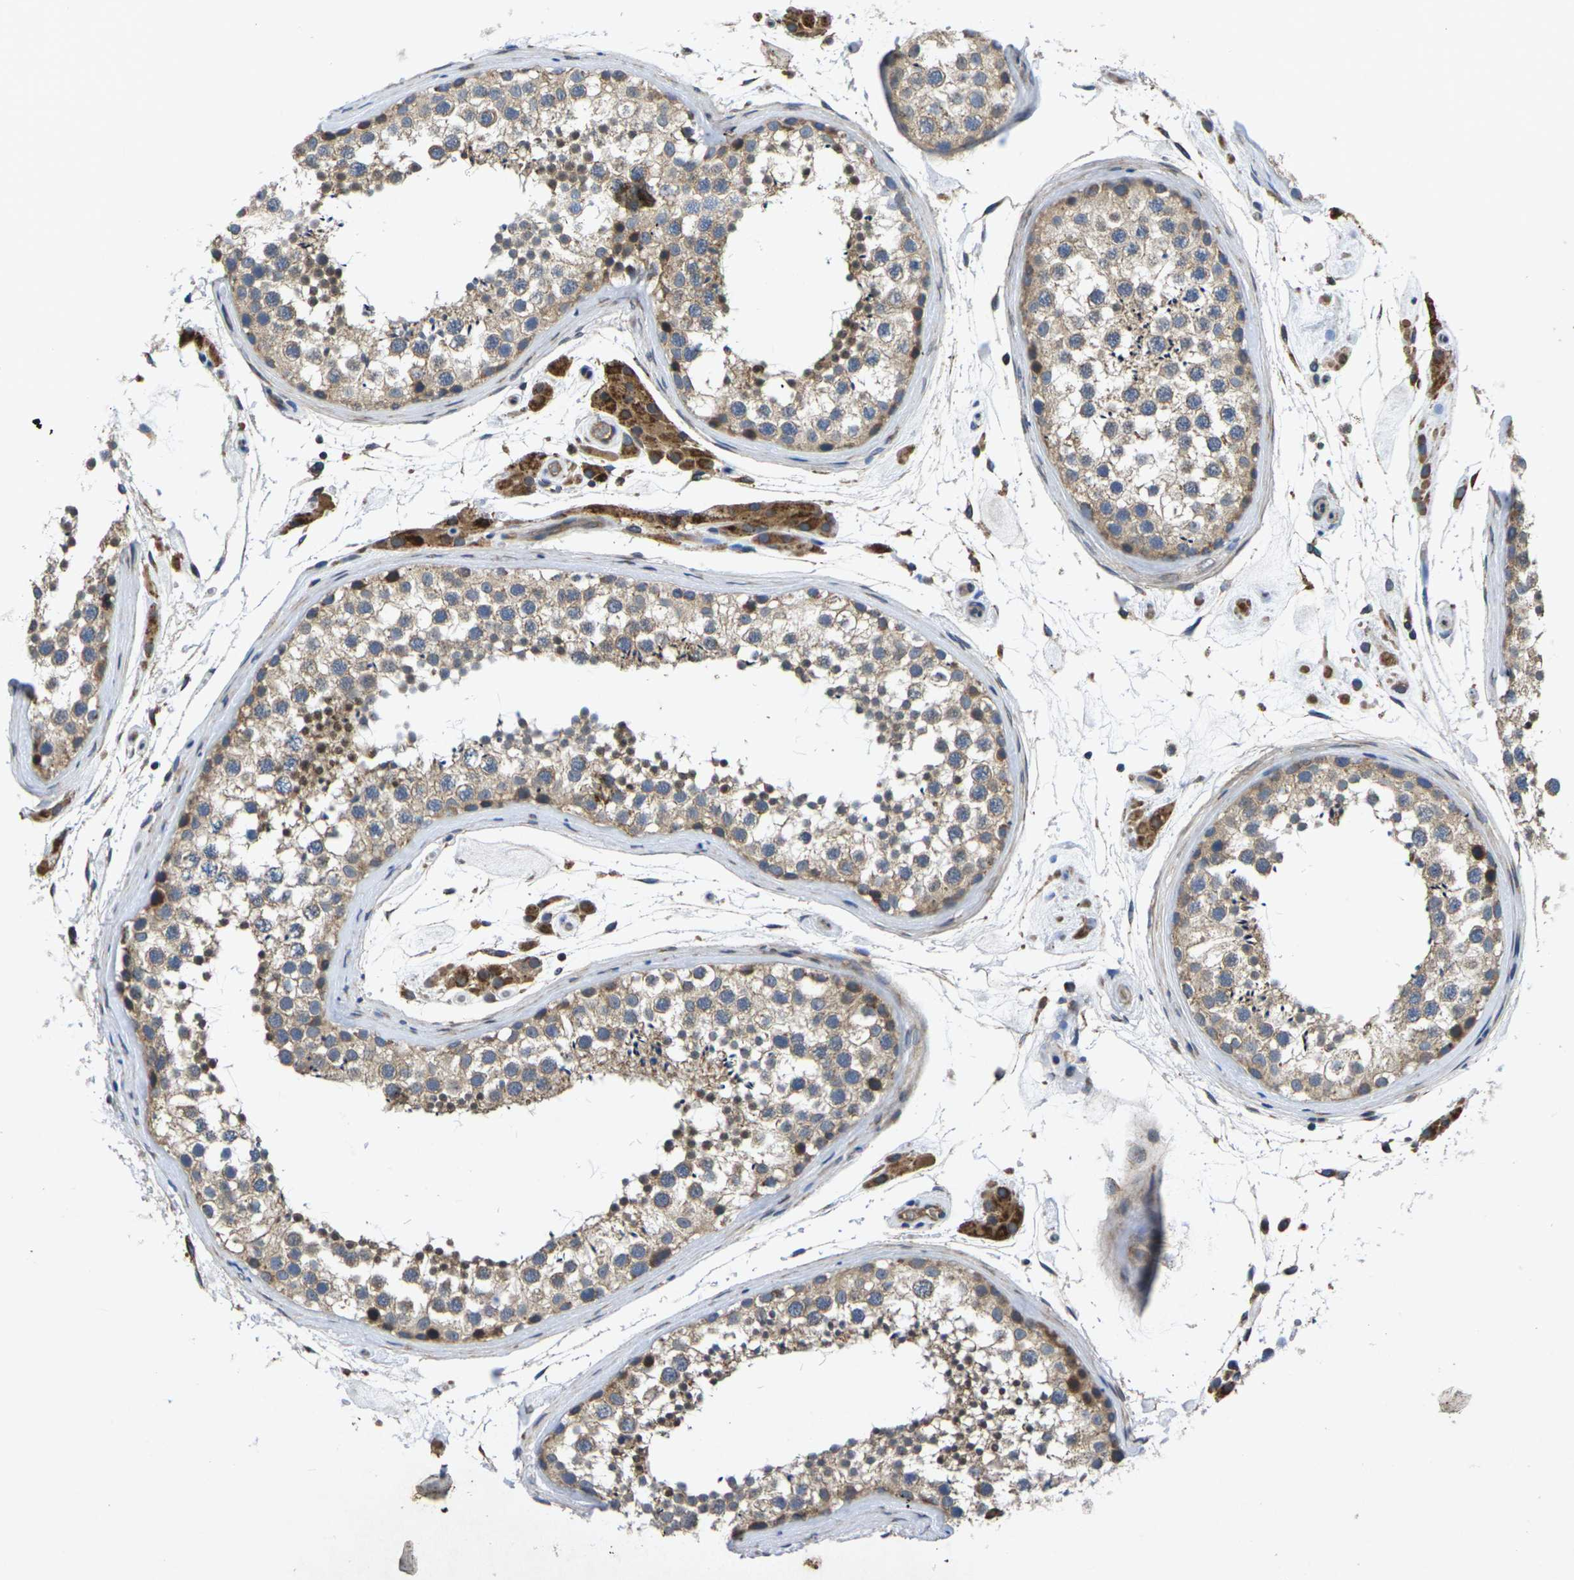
{"staining": {"intensity": "weak", "quantity": ">75%", "location": "cytoplasmic/membranous"}, "tissue": "testis", "cell_type": "Cells in seminiferous ducts", "image_type": "normal", "snomed": [{"axis": "morphology", "description": "Normal tissue, NOS"}, {"axis": "topography", "description": "Testis"}], "caption": "A micrograph of human testis stained for a protein reveals weak cytoplasmic/membranous brown staining in cells in seminiferous ducts. (Brightfield microscopy of DAB IHC at high magnification).", "gene": "KIF1B", "patient": {"sex": "male", "age": 46}}